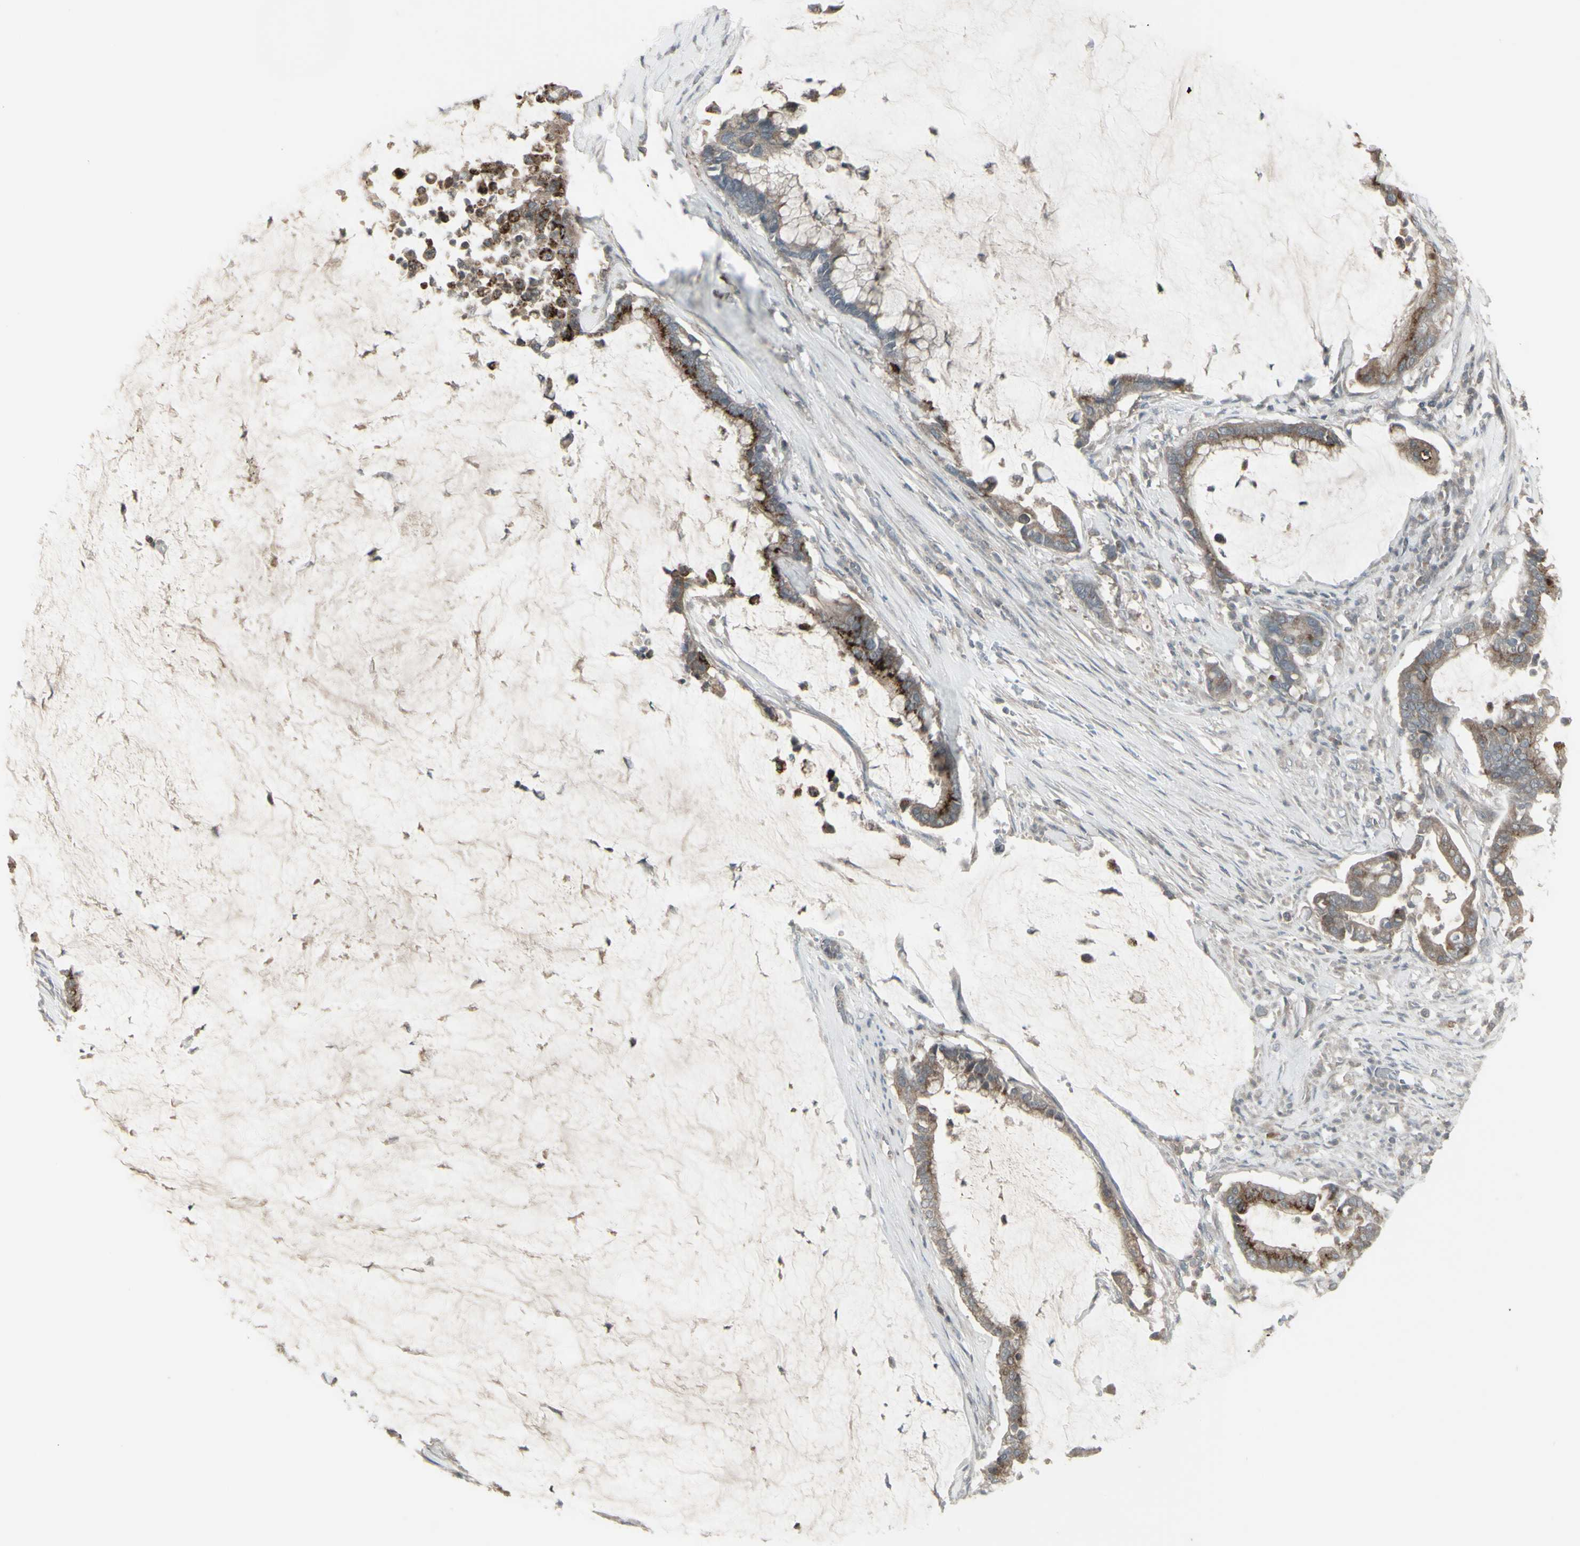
{"staining": {"intensity": "moderate", "quantity": "25%-75%", "location": "cytoplasmic/membranous"}, "tissue": "pancreatic cancer", "cell_type": "Tumor cells", "image_type": "cancer", "snomed": [{"axis": "morphology", "description": "Adenocarcinoma, NOS"}, {"axis": "topography", "description": "Pancreas"}], "caption": "Immunohistochemistry histopathology image of pancreatic adenocarcinoma stained for a protein (brown), which displays medium levels of moderate cytoplasmic/membranous staining in about 25%-75% of tumor cells.", "gene": "CSK", "patient": {"sex": "male", "age": 41}}